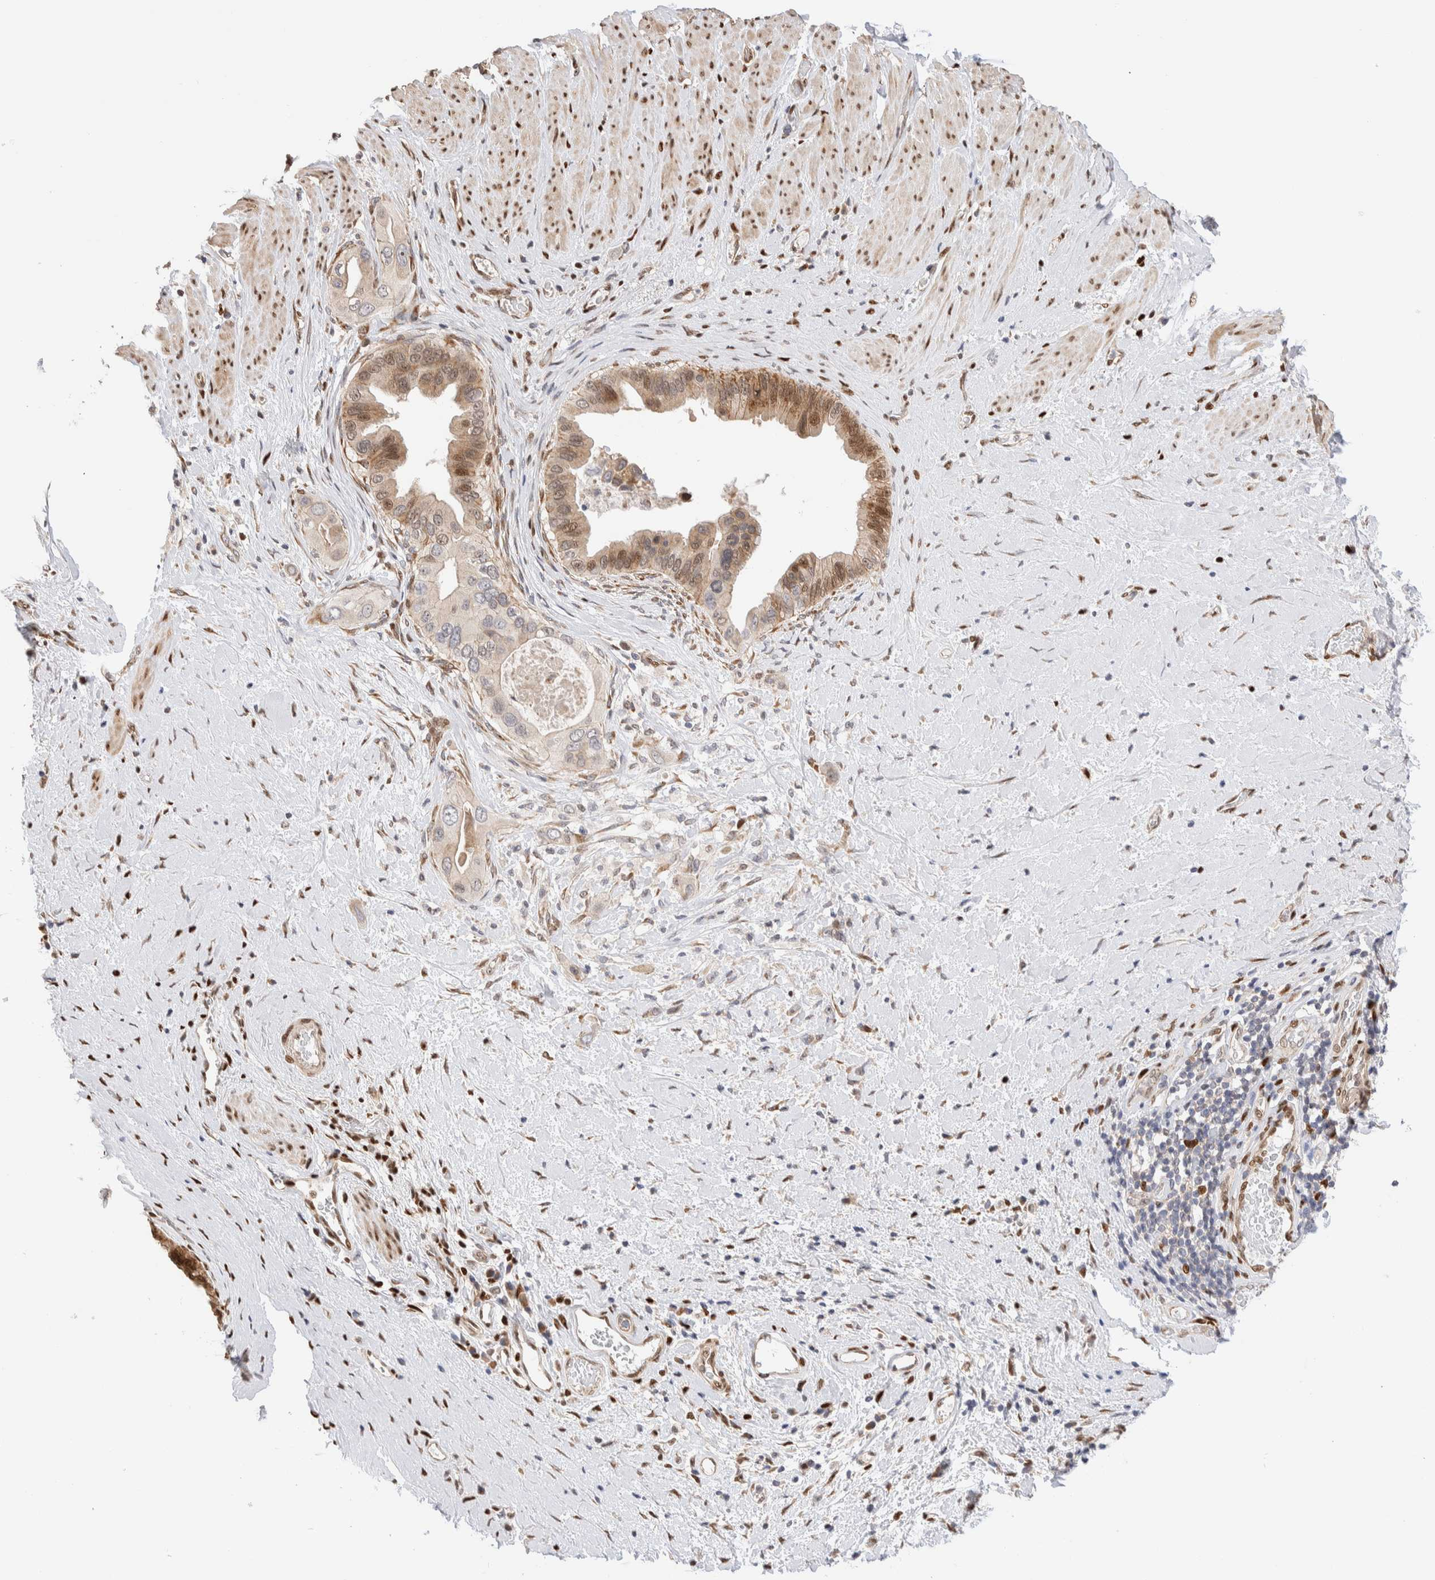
{"staining": {"intensity": "moderate", "quantity": ">75%", "location": "cytoplasmic/membranous"}, "tissue": "pancreatic cancer", "cell_type": "Tumor cells", "image_type": "cancer", "snomed": [{"axis": "morphology", "description": "Adenocarcinoma, NOS"}, {"axis": "topography", "description": "Pancreas"}], "caption": "Immunohistochemistry (IHC) (DAB) staining of adenocarcinoma (pancreatic) exhibits moderate cytoplasmic/membranous protein staining in approximately >75% of tumor cells.", "gene": "NSMAF", "patient": {"sex": "female", "age": 56}}